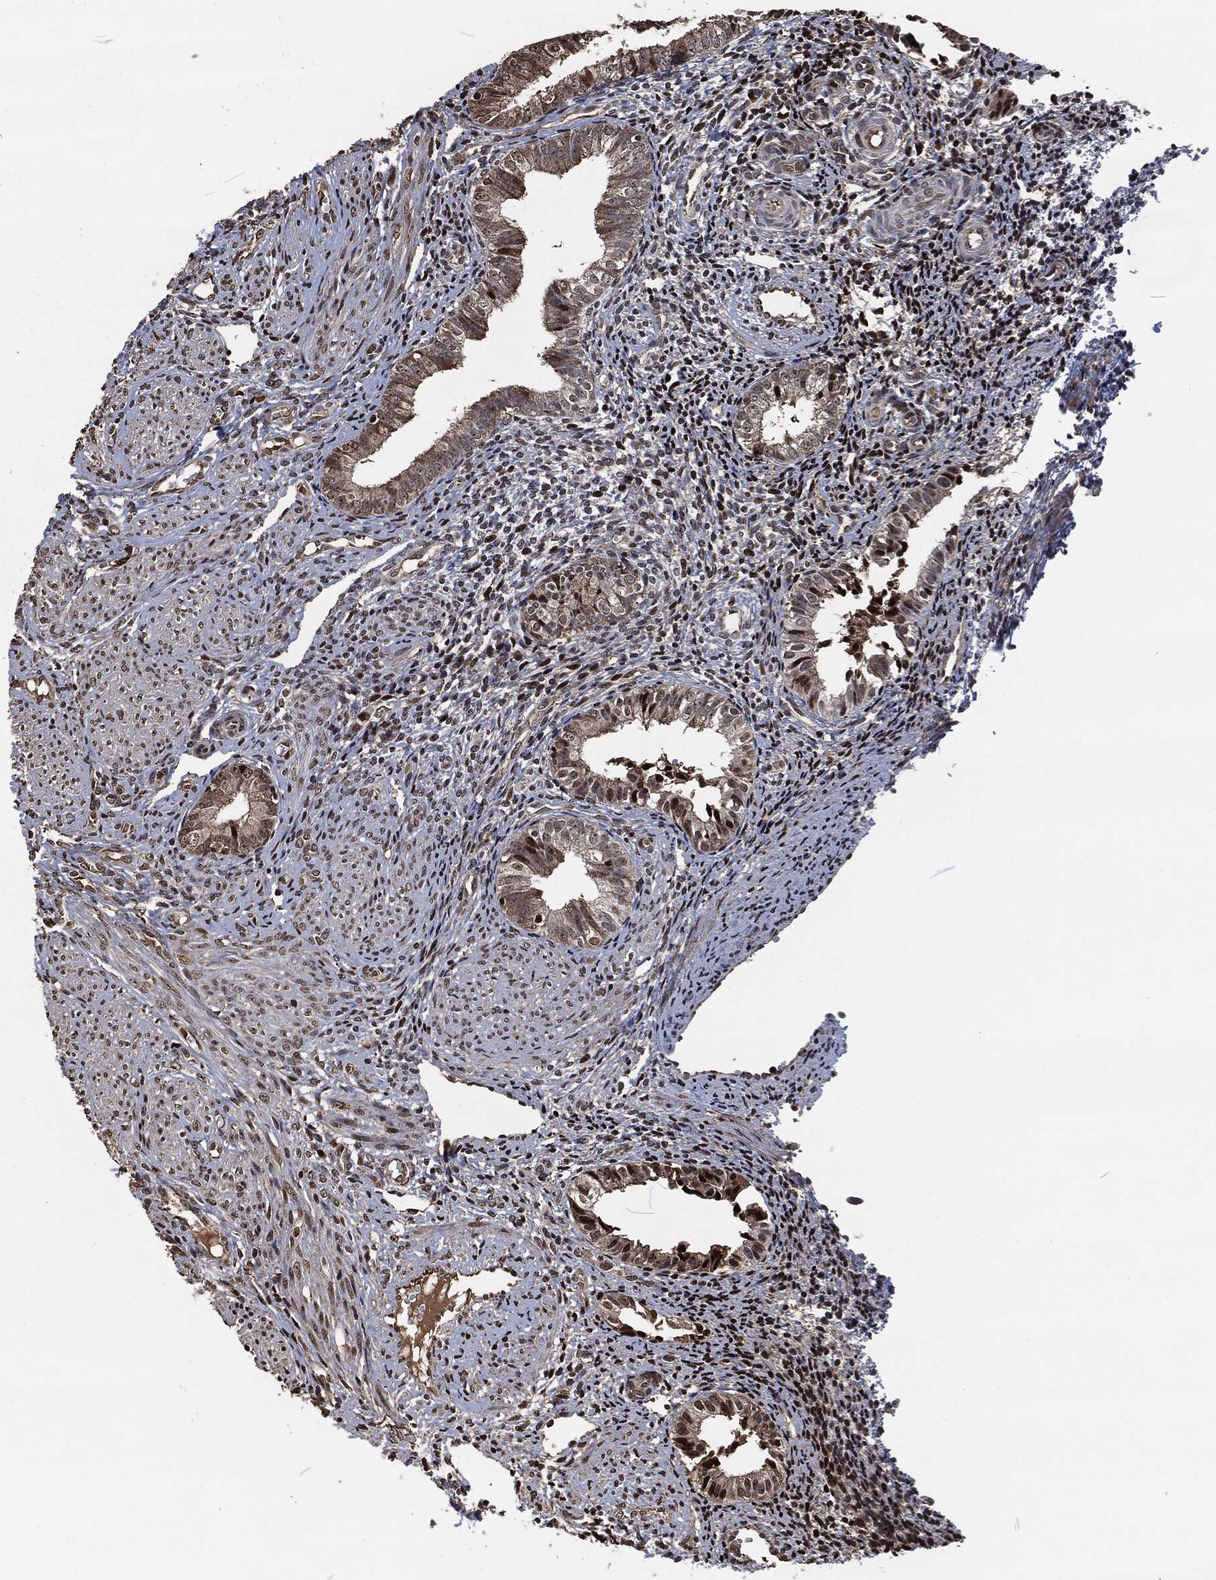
{"staining": {"intensity": "strong", "quantity": "<25%", "location": "nuclear"}, "tissue": "endometrium", "cell_type": "Cells in endometrial stroma", "image_type": "normal", "snomed": [{"axis": "morphology", "description": "Normal tissue, NOS"}, {"axis": "topography", "description": "Endometrium"}], "caption": "This micrograph reveals immunohistochemistry (IHC) staining of normal endometrium, with medium strong nuclear expression in approximately <25% of cells in endometrial stroma.", "gene": "SNAI1", "patient": {"sex": "female", "age": 47}}